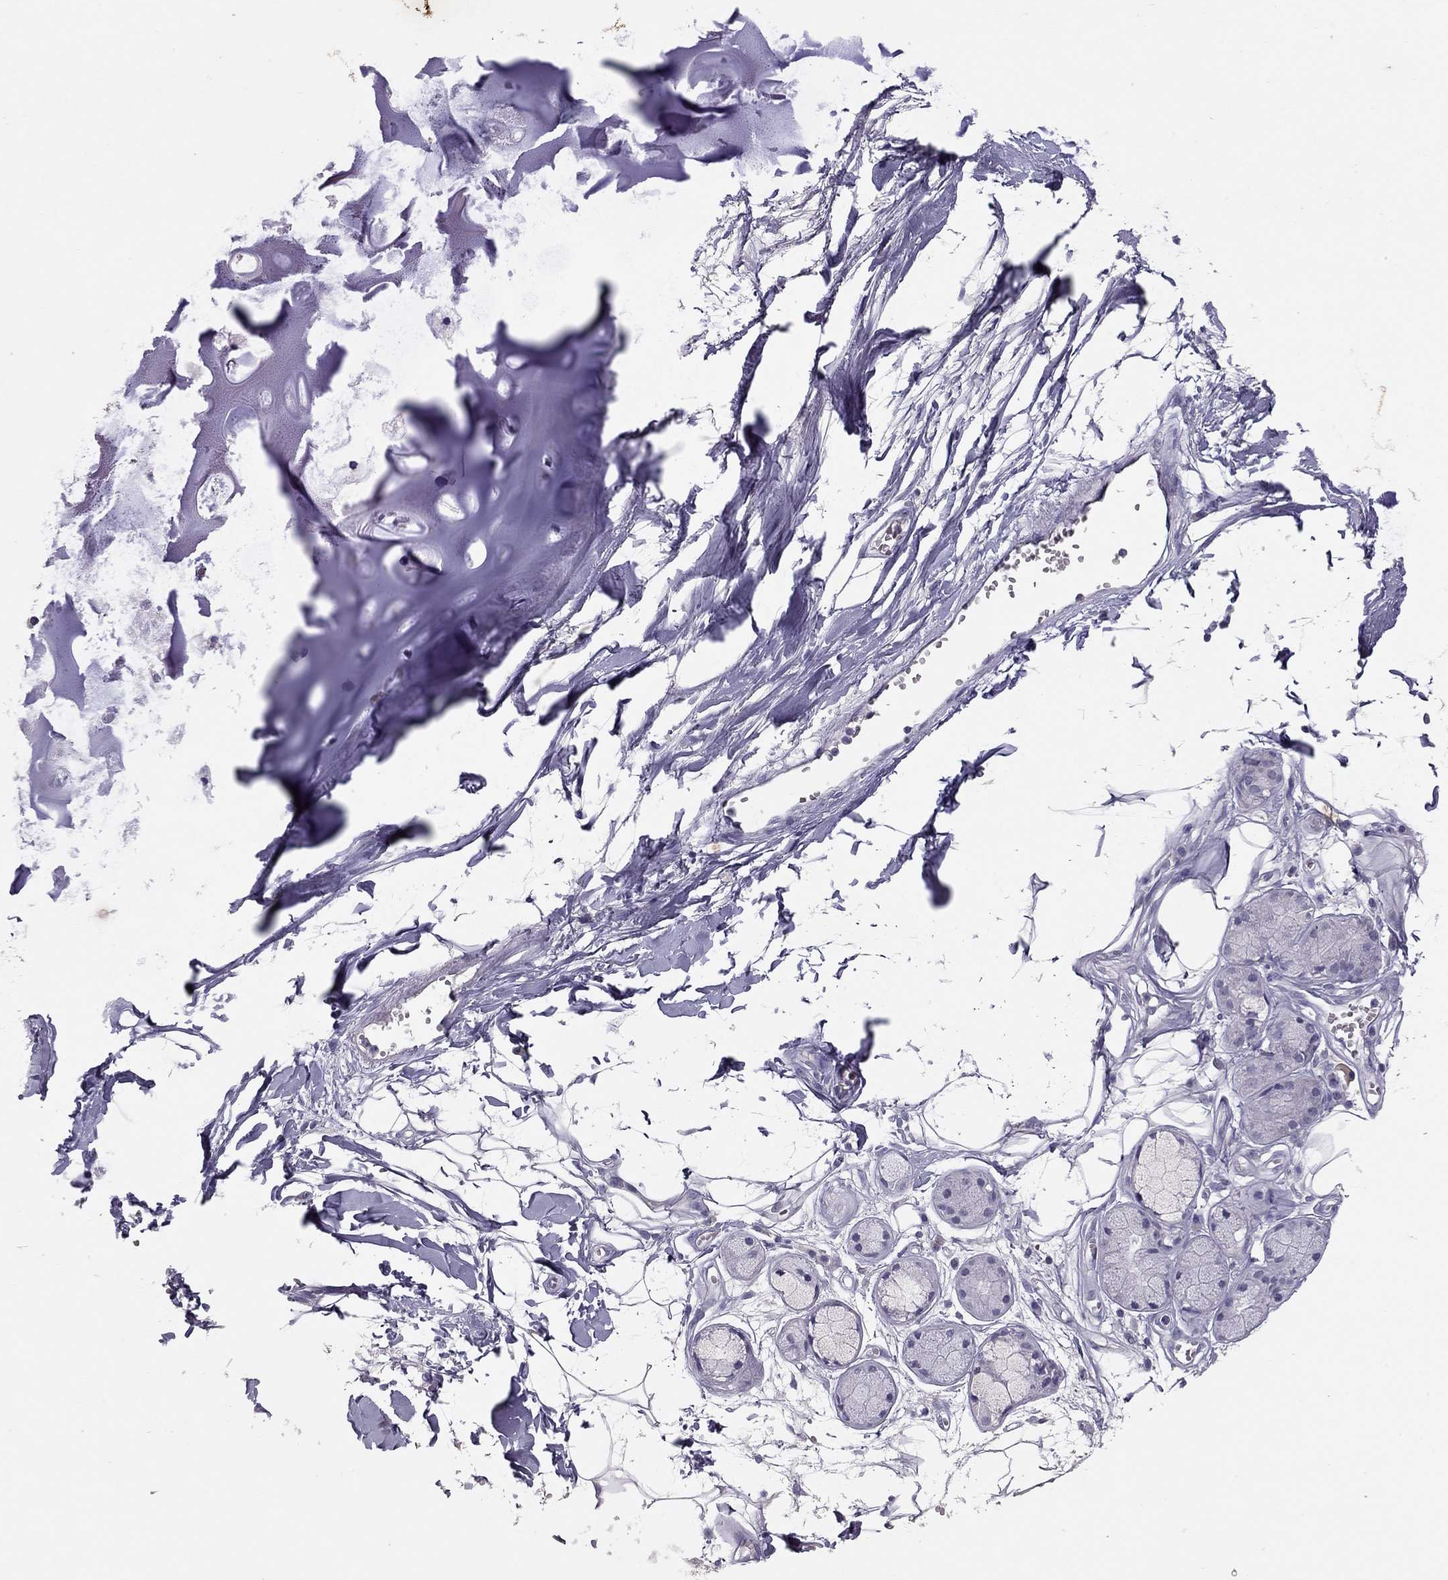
{"staining": {"intensity": "negative", "quantity": "none", "location": "none"}, "tissue": "adipose tissue", "cell_type": "Adipocytes", "image_type": "normal", "snomed": [{"axis": "morphology", "description": "Normal tissue, NOS"}, {"axis": "morphology", "description": "Squamous cell carcinoma, NOS"}, {"axis": "topography", "description": "Cartilage tissue"}, {"axis": "topography", "description": "Lung"}], "caption": "Immunohistochemical staining of normal adipose tissue displays no significant expression in adipocytes.", "gene": "ADORA2A", "patient": {"sex": "male", "age": 66}}